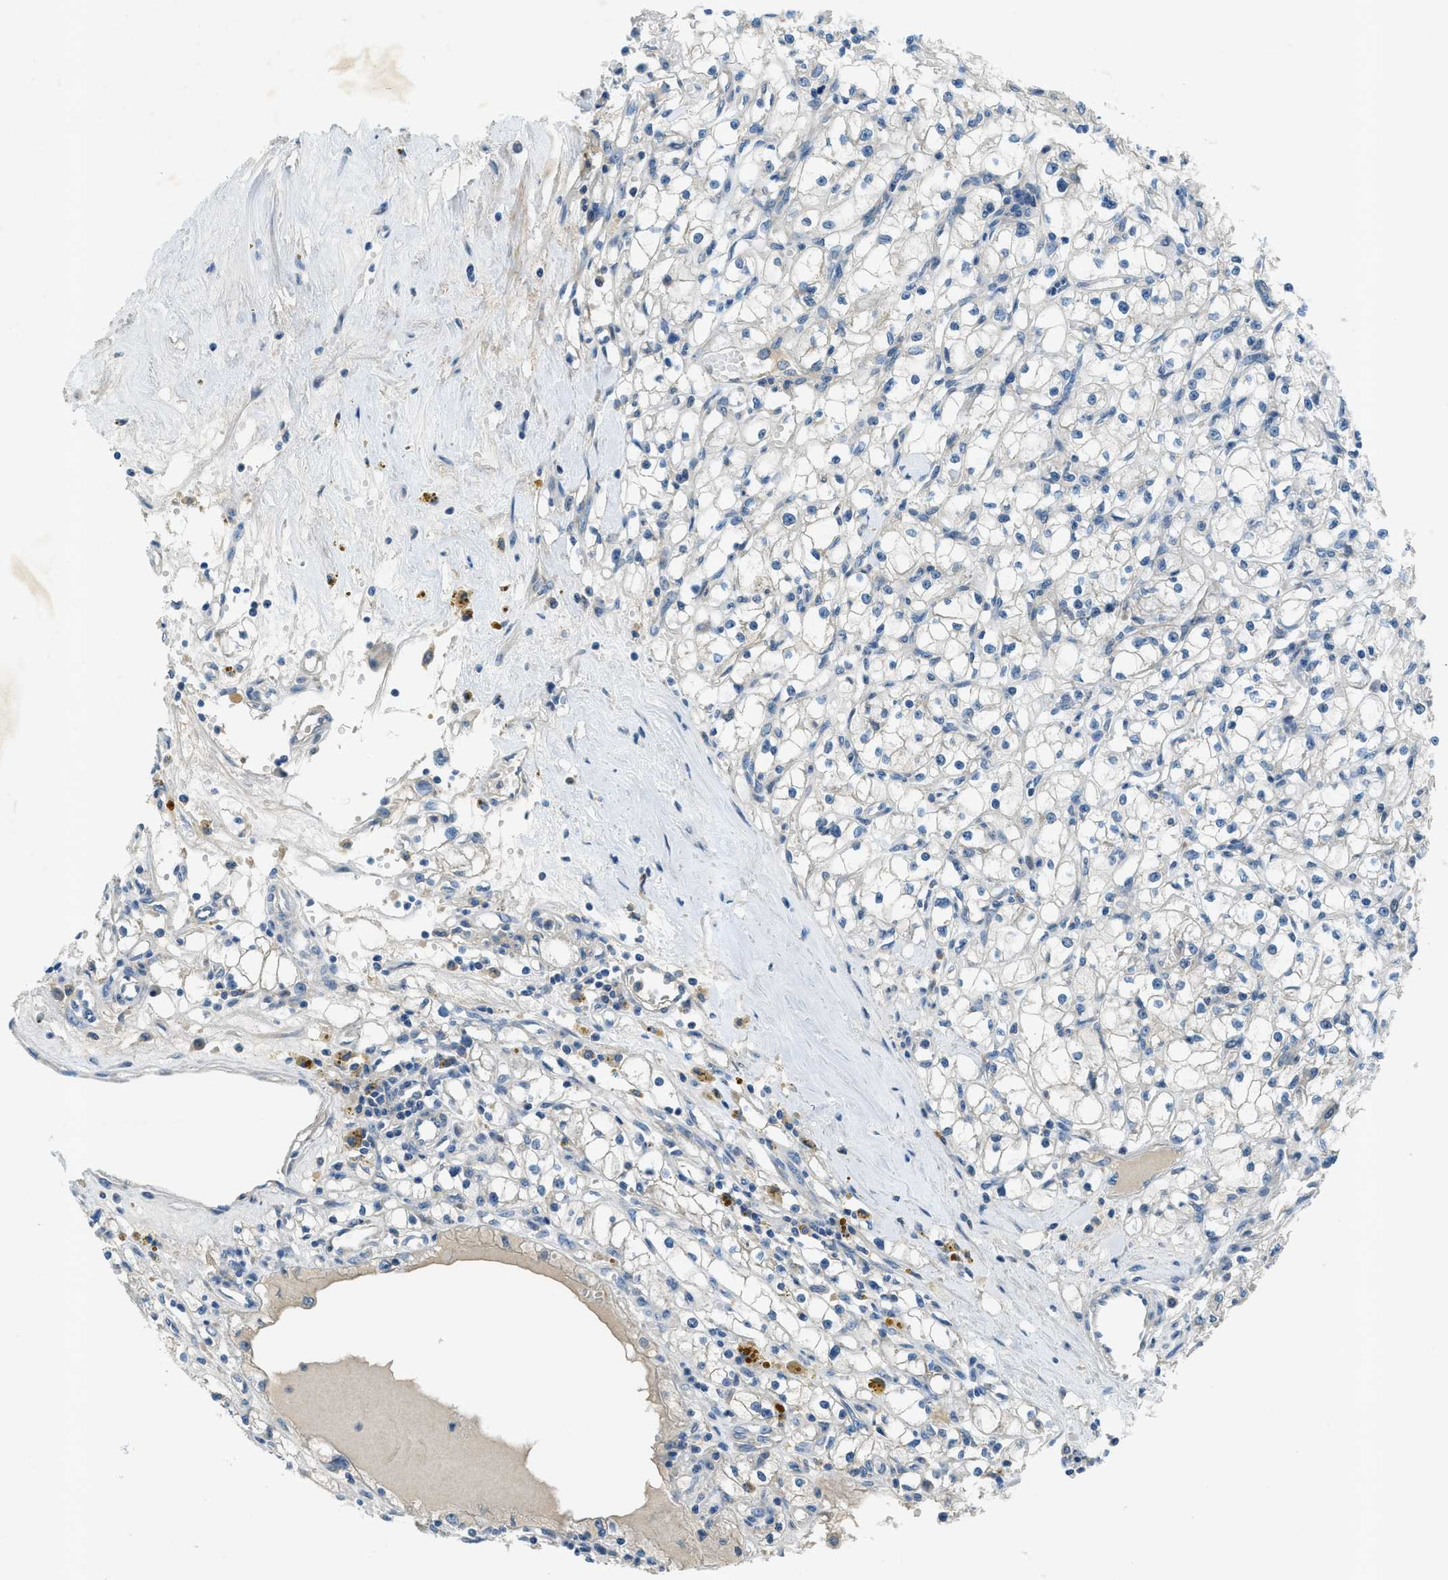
{"staining": {"intensity": "negative", "quantity": "none", "location": "none"}, "tissue": "renal cancer", "cell_type": "Tumor cells", "image_type": "cancer", "snomed": [{"axis": "morphology", "description": "Adenocarcinoma, NOS"}, {"axis": "topography", "description": "Kidney"}], "caption": "The micrograph demonstrates no significant staining in tumor cells of renal cancer.", "gene": "SNX14", "patient": {"sex": "male", "age": 56}}